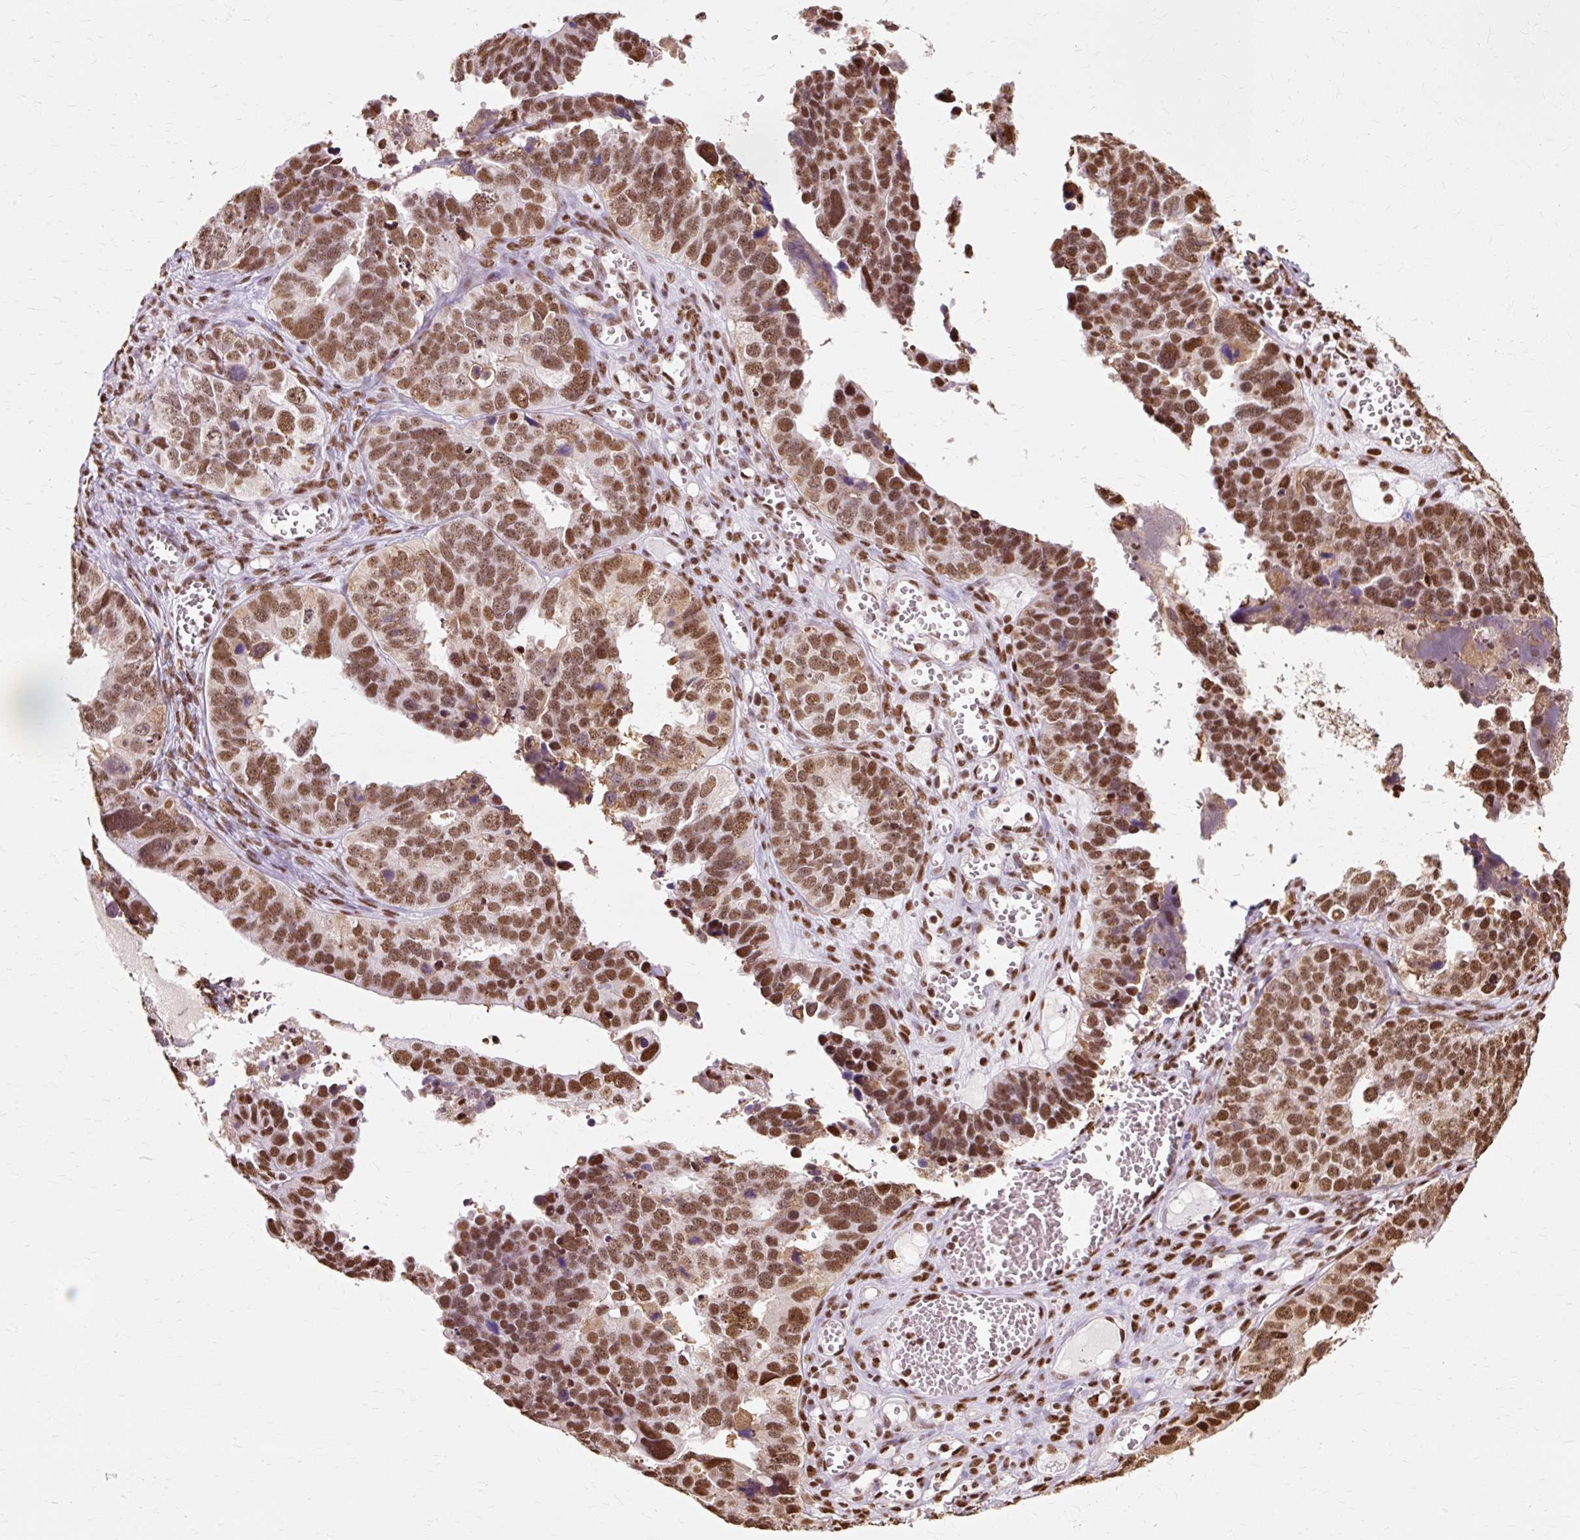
{"staining": {"intensity": "strong", "quantity": ">75%", "location": "nuclear"}, "tissue": "ovarian cancer", "cell_type": "Tumor cells", "image_type": "cancer", "snomed": [{"axis": "morphology", "description": "Cystadenocarcinoma, serous, NOS"}, {"axis": "topography", "description": "Ovary"}], "caption": "This is an image of immunohistochemistry staining of ovarian cancer, which shows strong staining in the nuclear of tumor cells.", "gene": "XRCC6", "patient": {"sex": "female", "age": 76}}